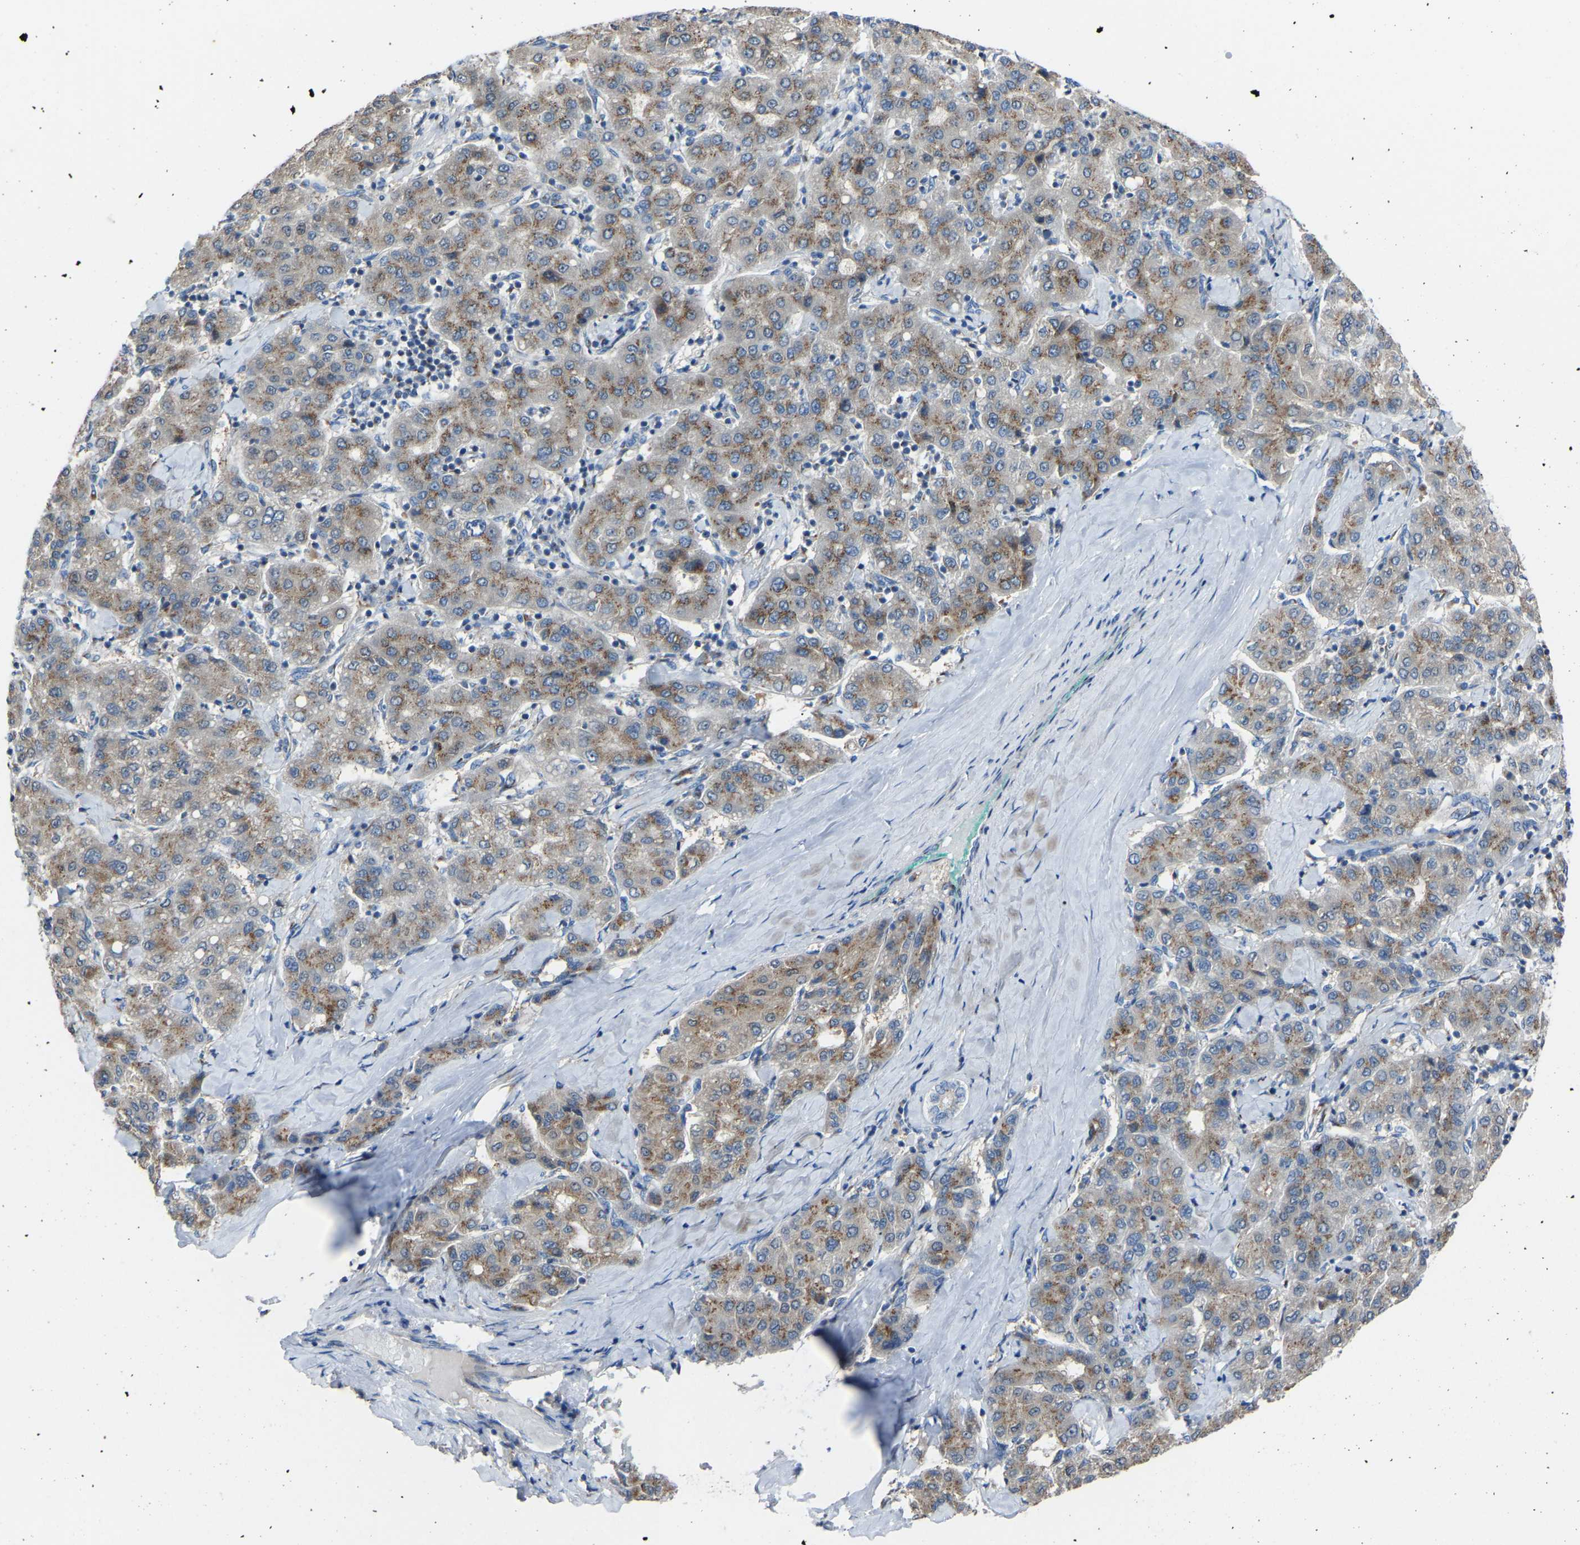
{"staining": {"intensity": "weak", "quantity": ">75%", "location": "cytoplasmic/membranous"}, "tissue": "liver cancer", "cell_type": "Tumor cells", "image_type": "cancer", "snomed": [{"axis": "morphology", "description": "Carcinoma, Hepatocellular, NOS"}, {"axis": "topography", "description": "Liver"}], "caption": "Immunohistochemistry image of neoplastic tissue: liver cancer stained using immunohistochemistry (IHC) shows low levels of weak protein expression localized specifically in the cytoplasmic/membranous of tumor cells, appearing as a cytoplasmic/membranous brown color.", "gene": "CANT1", "patient": {"sex": "male", "age": 65}}